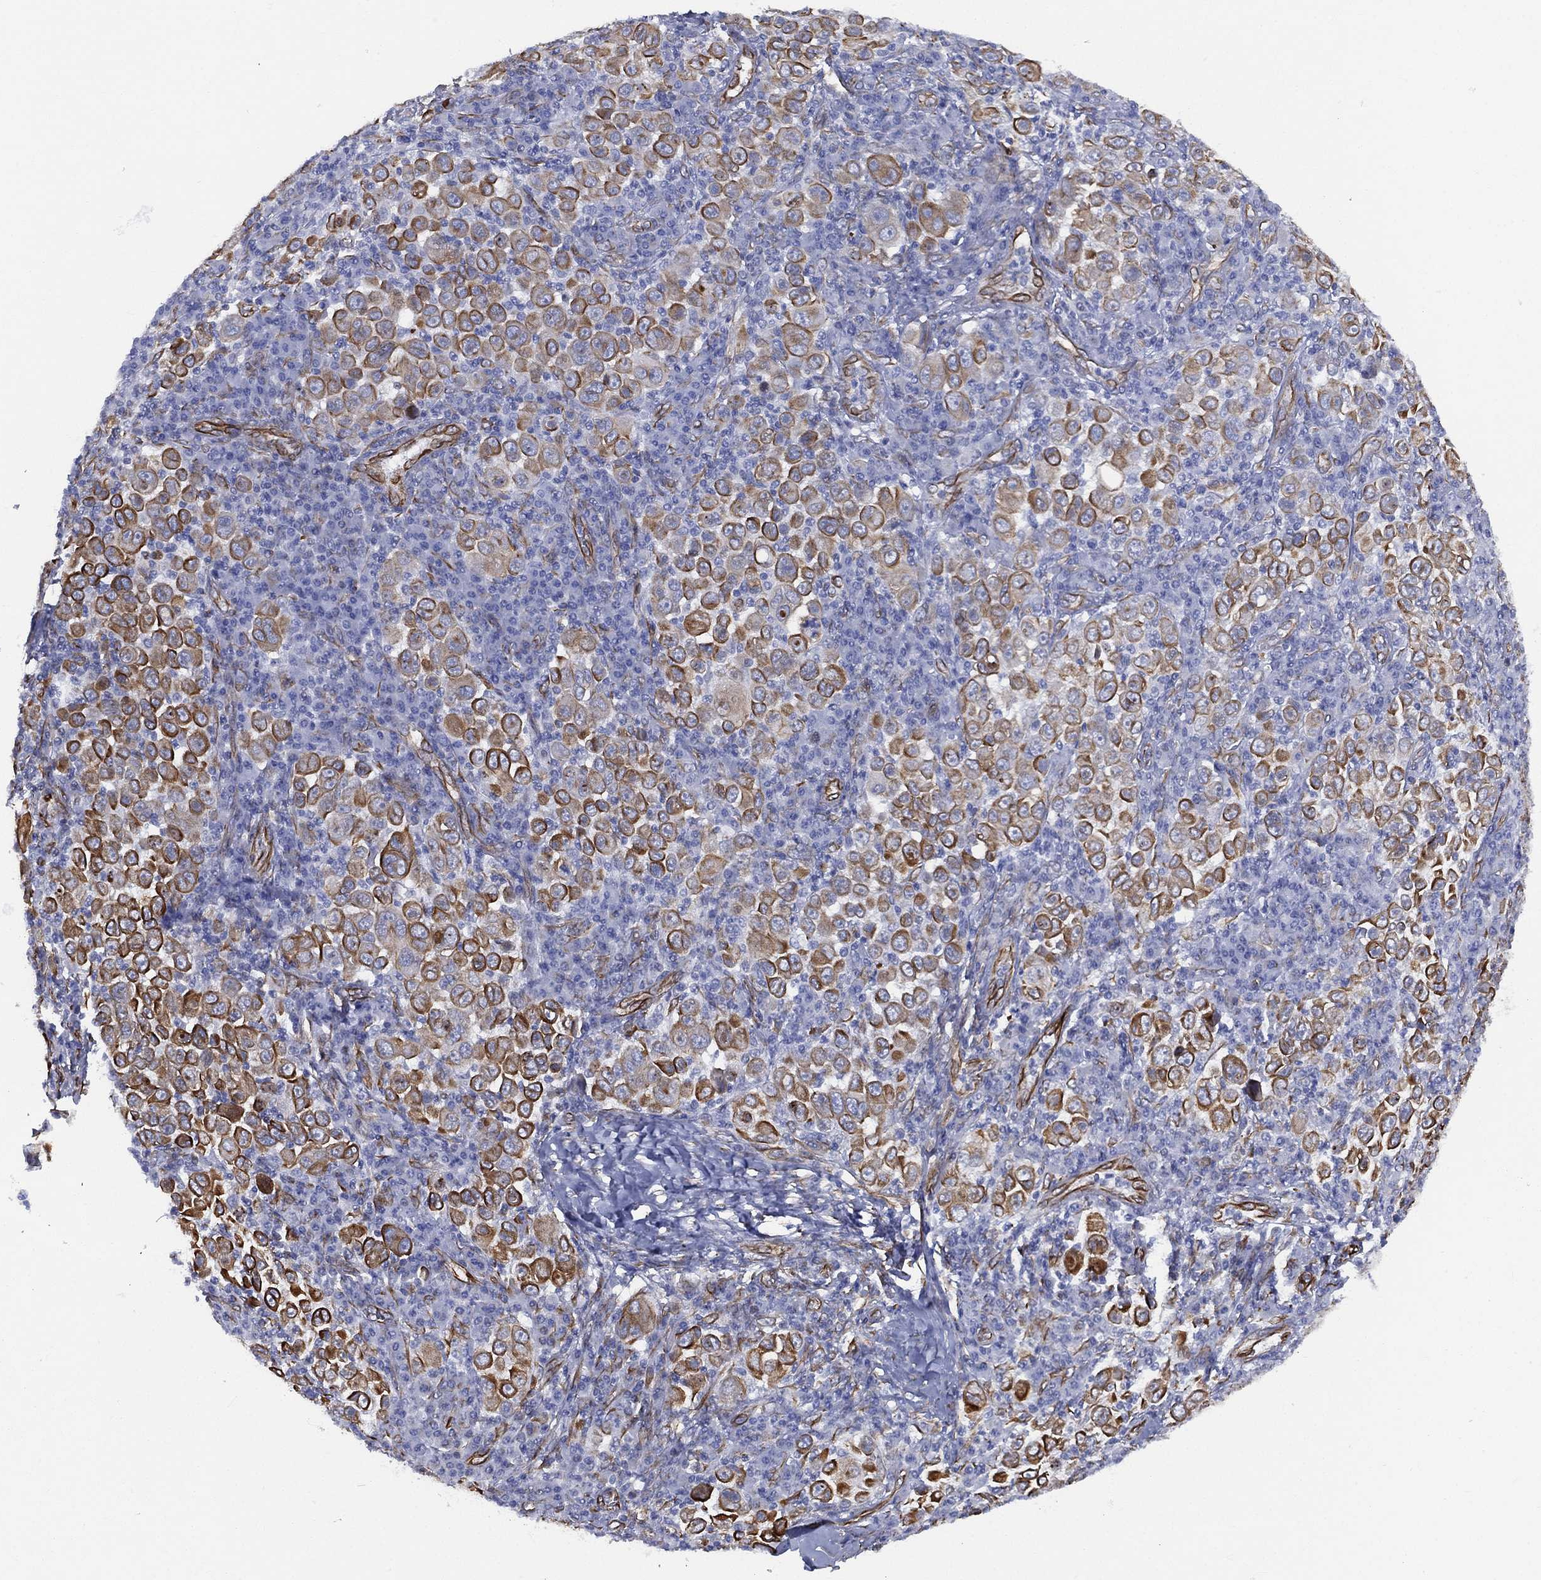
{"staining": {"intensity": "strong", "quantity": "<25%", "location": "cytoplasmic/membranous"}, "tissue": "melanoma", "cell_type": "Tumor cells", "image_type": "cancer", "snomed": [{"axis": "morphology", "description": "Malignant melanoma, NOS"}, {"axis": "topography", "description": "Skin"}], "caption": "Protein staining demonstrates strong cytoplasmic/membranous staining in about <25% of tumor cells in melanoma.", "gene": "MAS1", "patient": {"sex": "female", "age": 57}}